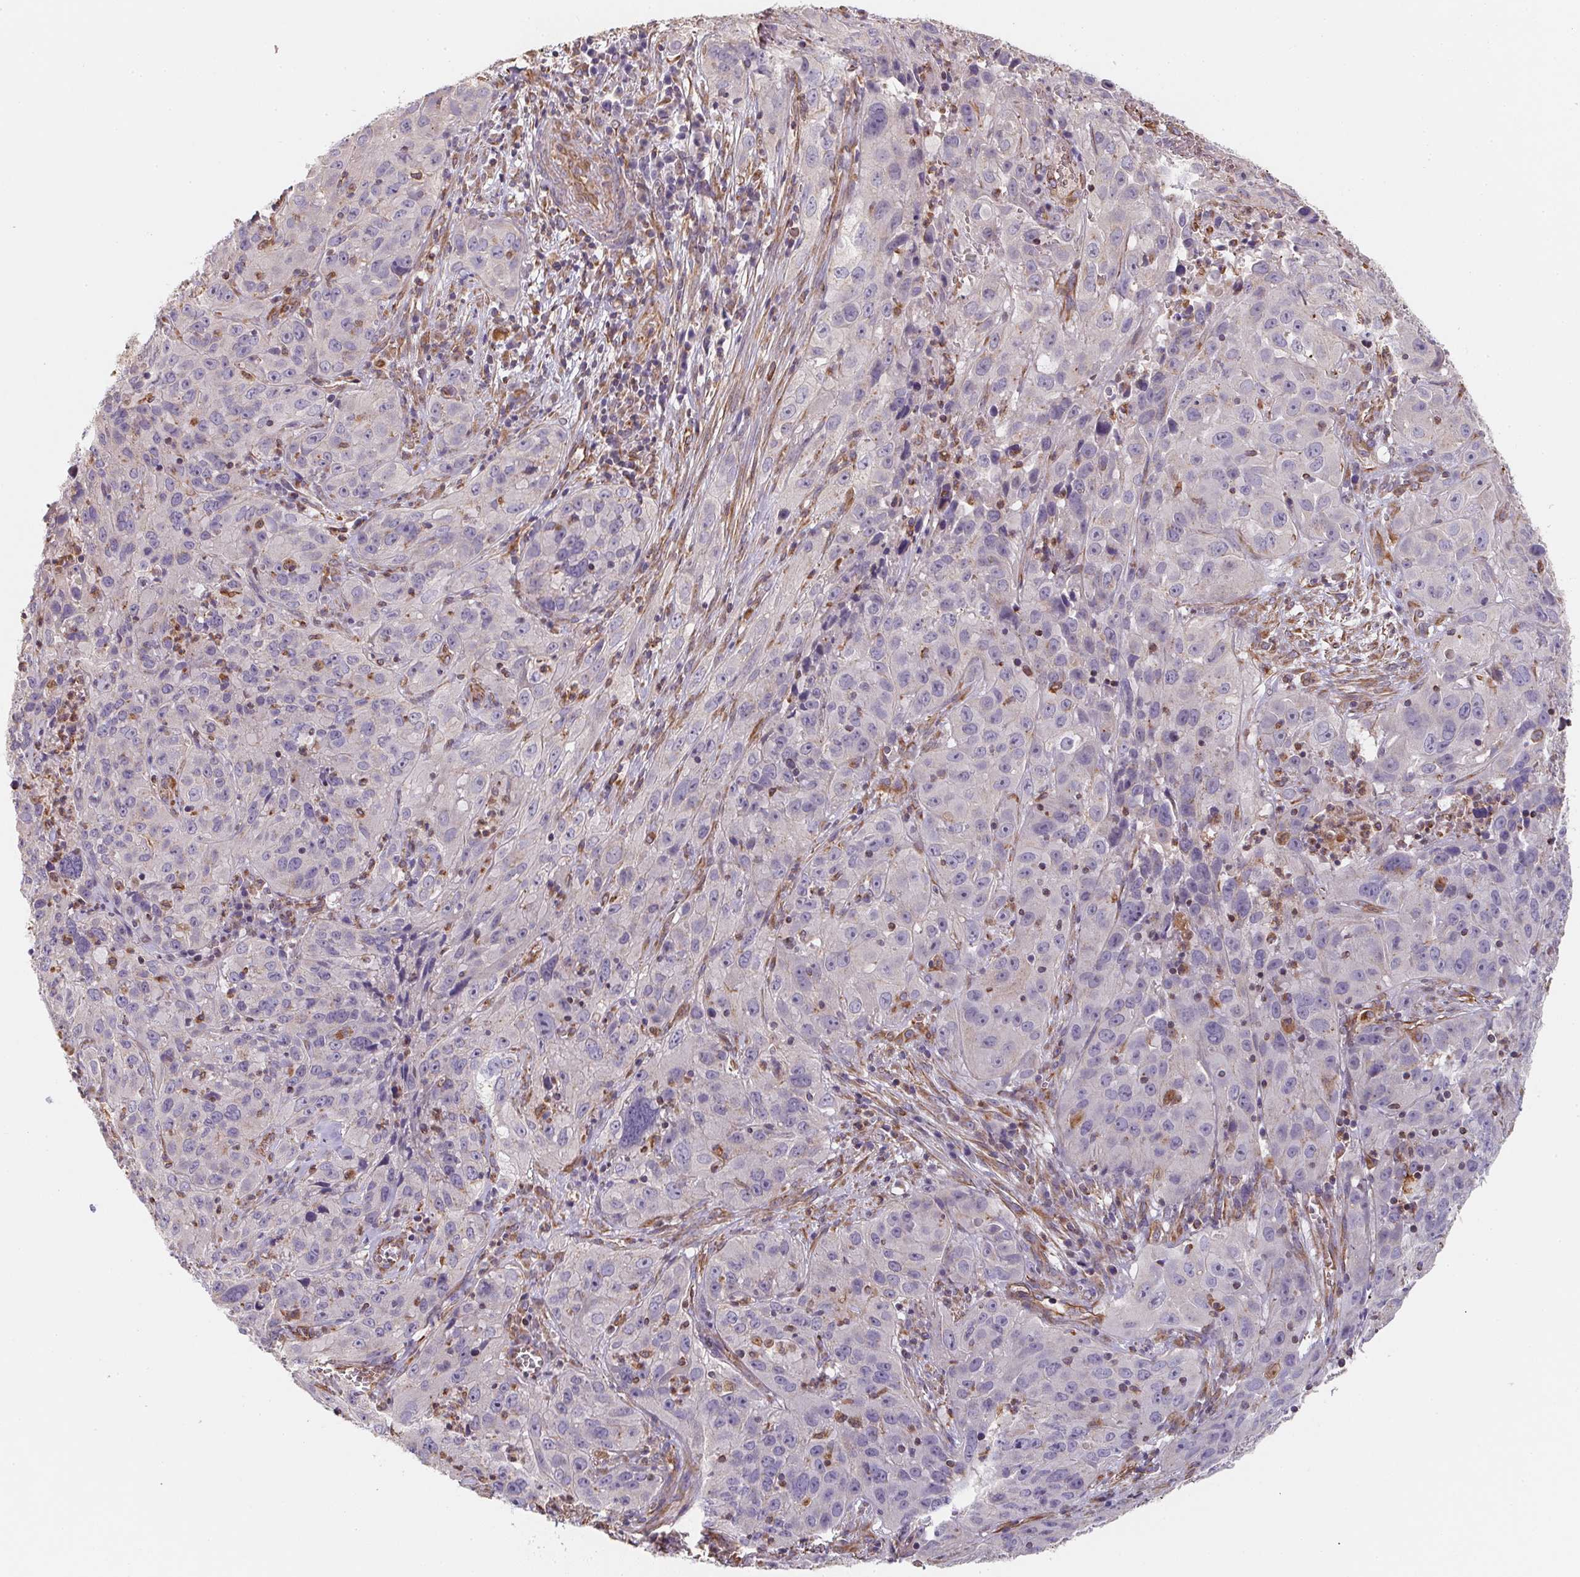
{"staining": {"intensity": "negative", "quantity": "none", "location": "none"}, "tissue": "cervical cancer", "cell_type": "Tumor cells", "image_type": "cancer", "snomed": [{"axis": "morphology", "description": "Squamous cell carcinoma, NOS"}, {"axis": "topography", "description": "Cervix"}], "caption": "IHC image of neoplastic tissue: cervical squamous cell carcinoma stained with DAB demonstrates no significant protein expression in tumor cells.", "gene": "TBKBP1", "patient": {"sex": "female", "age": 32}}